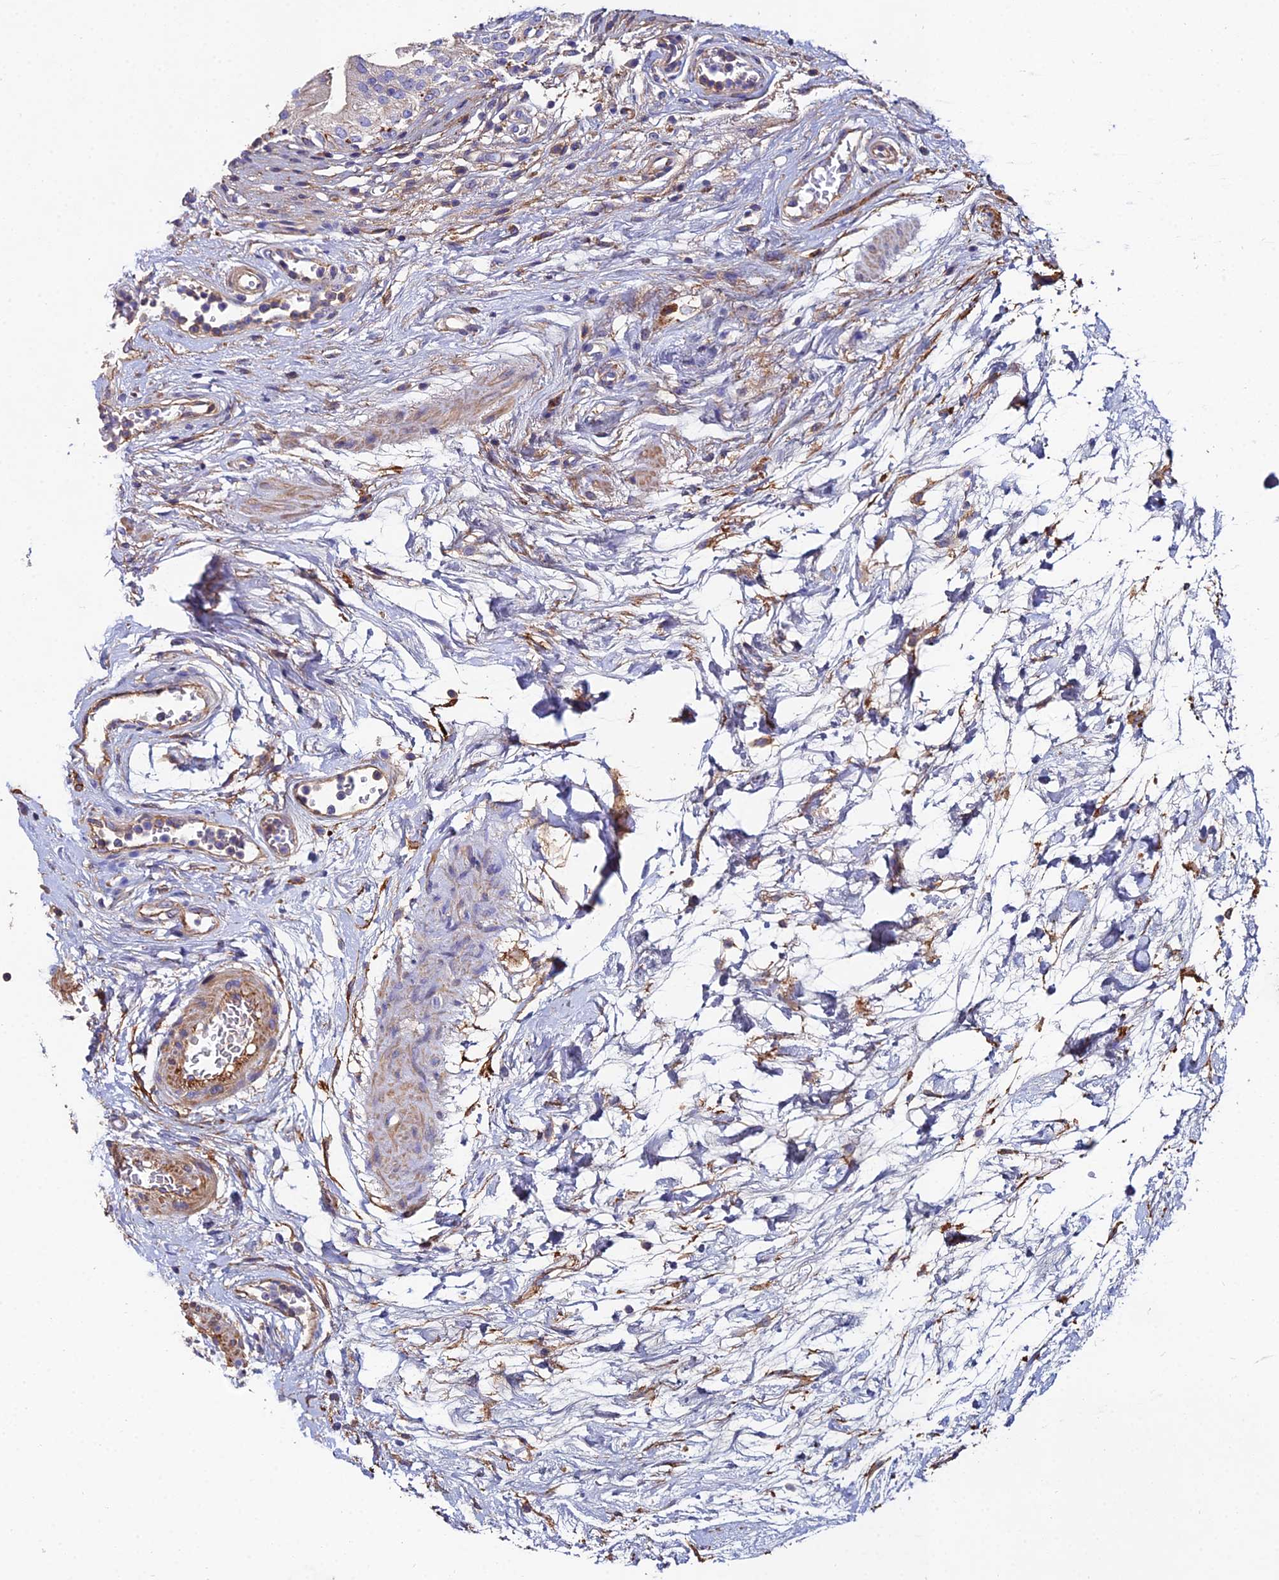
{"staining": {"intensity": "negative", "quantity": "none", "location": "none"}, "tissue": "urinary bladder", "cell_type": "Urothelial cells", "image_type": "normal", "snomed": [{"axis": "morphology", "description": "Normal tissue, NOS"}, {"axis": "morphology", "description": "Inflammation, NOS"}, {"axis": "topography", "description": "Urinary bladder"}], "caption": "Immunohistochemical staining of normal human urinary bladder shows no significant expression in urothelial cells.", "gene": "C6", "patient": {"sex": "male", "age": 63}}